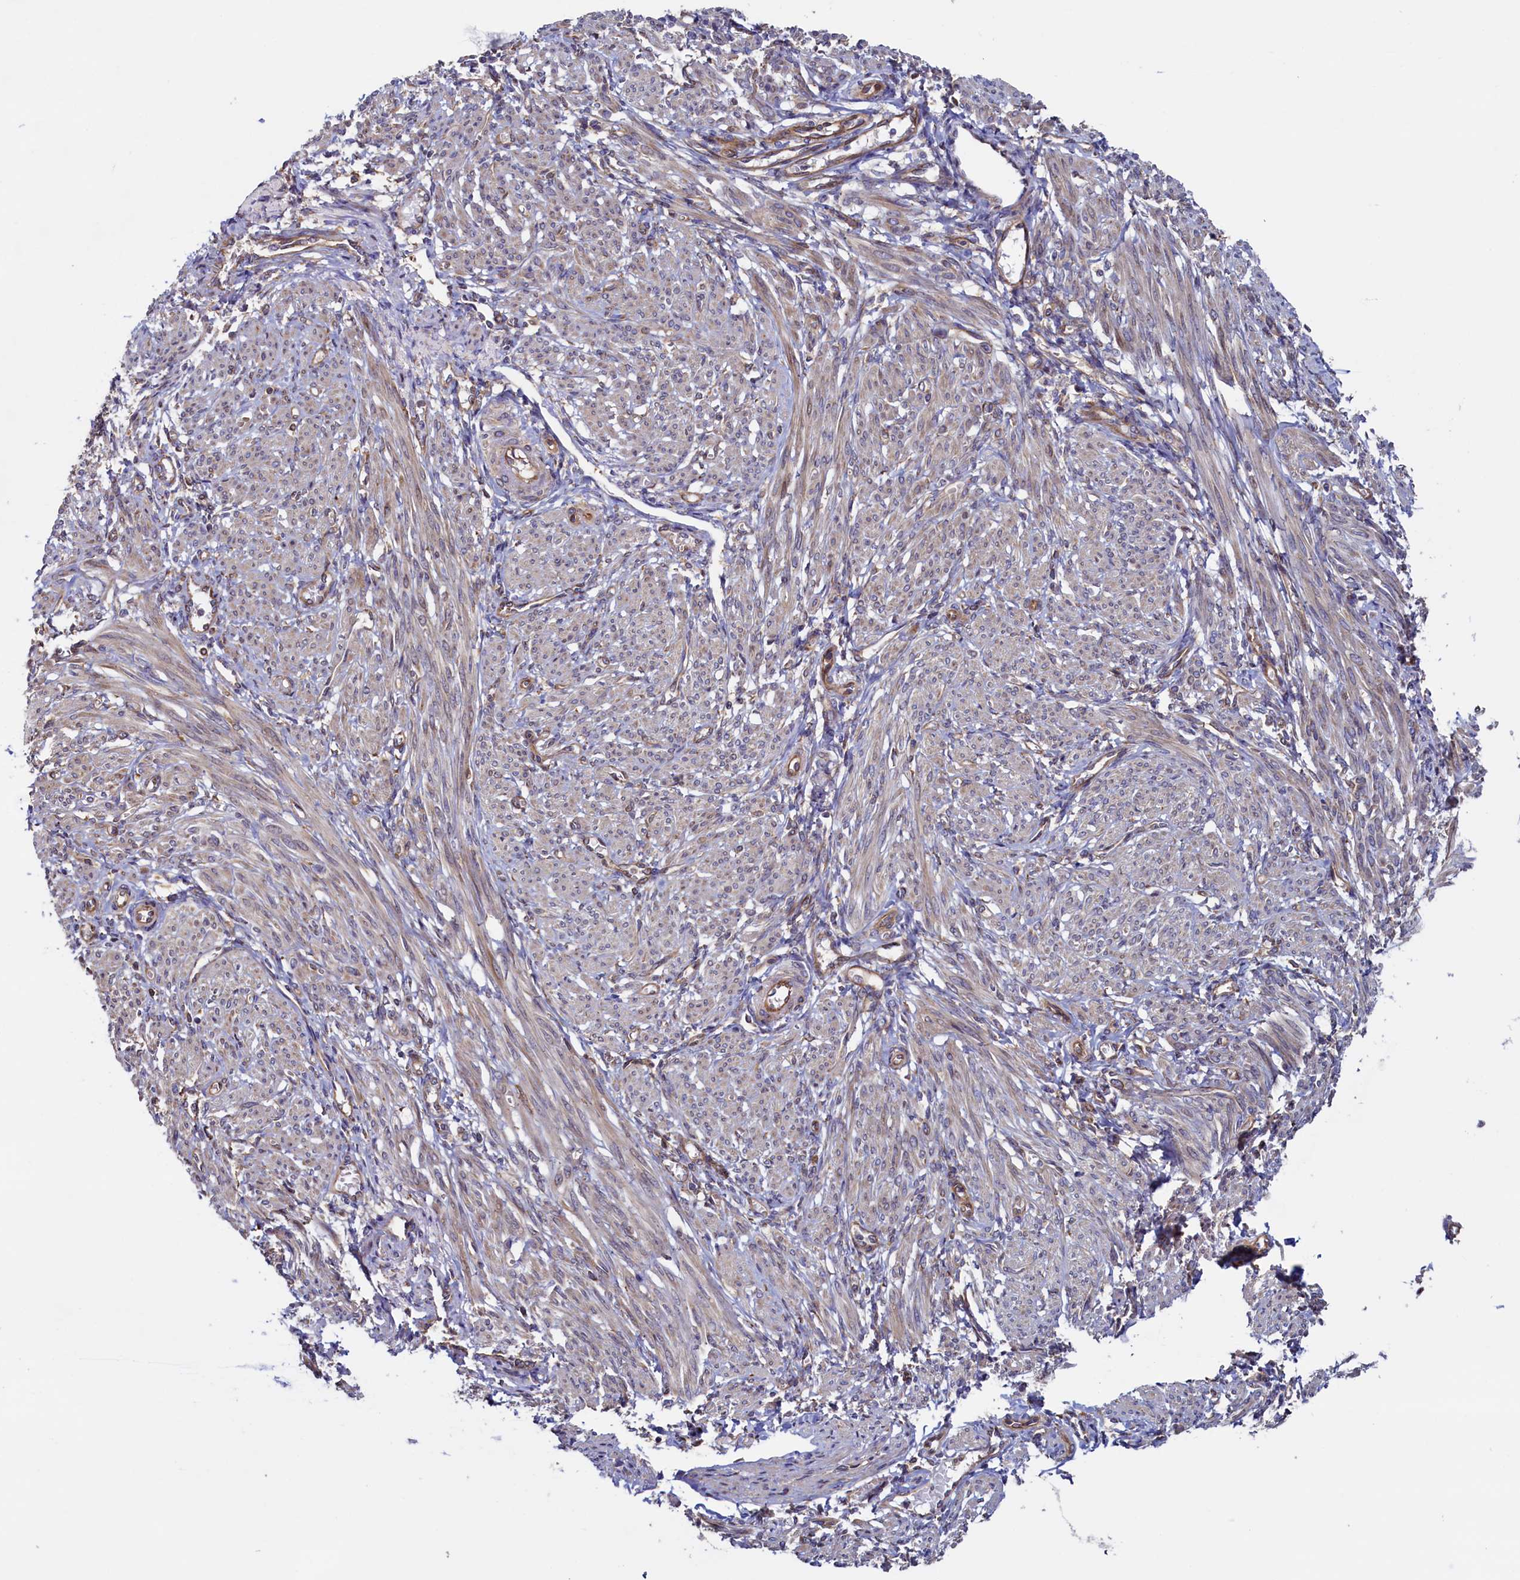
{"staining": {"intensity": "weak", "quantity": "25%-75%", "location": "cytoplasmic/membranous"}, "tissue": "smooth muscle", "cell_type": "Smooth muscle cells", "image_type": "normal", "snomed": [{"axis": "morphology", "description": "Normal tissue, NOS"}, {"axis": "topography", "description": "Smooth muscle"}], "caption": "The histopathology image exhibits staining of benign smooth muscle, revealing weak cytoplasmic/membranous protein expression (brown color) within smooth muscle cells.", "gene": "ATXN2L", "patient": {"sex": "female", "age": 39}}